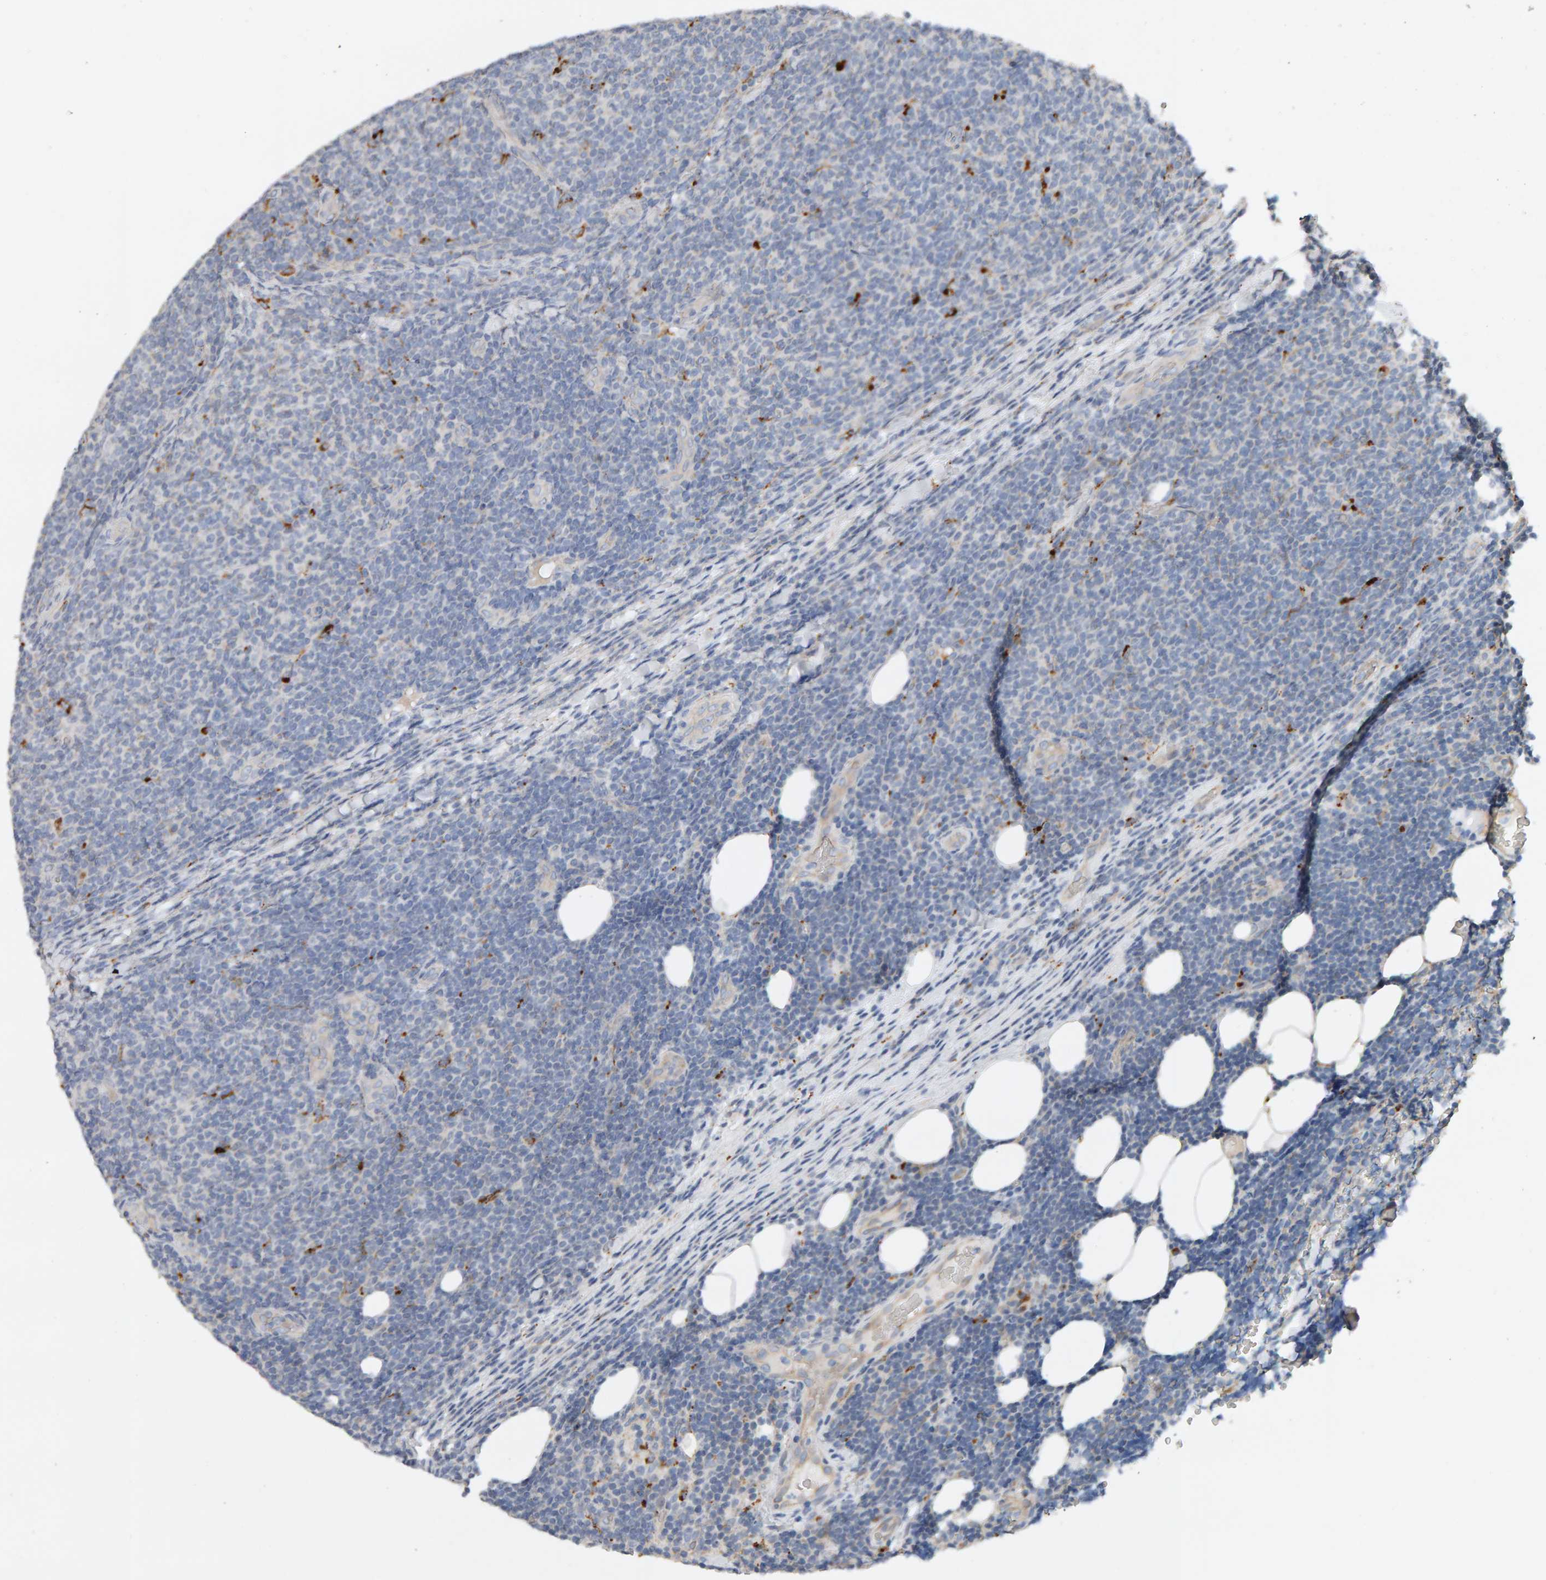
{"staining": {"intensity": "negative", "quantity": "none", "location": "none"}, "tissue": "lymphoma", "cell_type": "Tumor cells", "image_type": "cancer", "snomed": [{"axis": "morphology", "description": "Malignant lymphoma, non-Hodgkin's type, Low grade"}, {"axis": "topography", "description": "Lymph node"}], "caption": "The photomicrograph exhibits no significant staining in tumor cells of low-grade malignant lymphoma, non-Hodgkin's type.", "gene": "IPPK", "patient": {"sex": "male", "age": 66}}